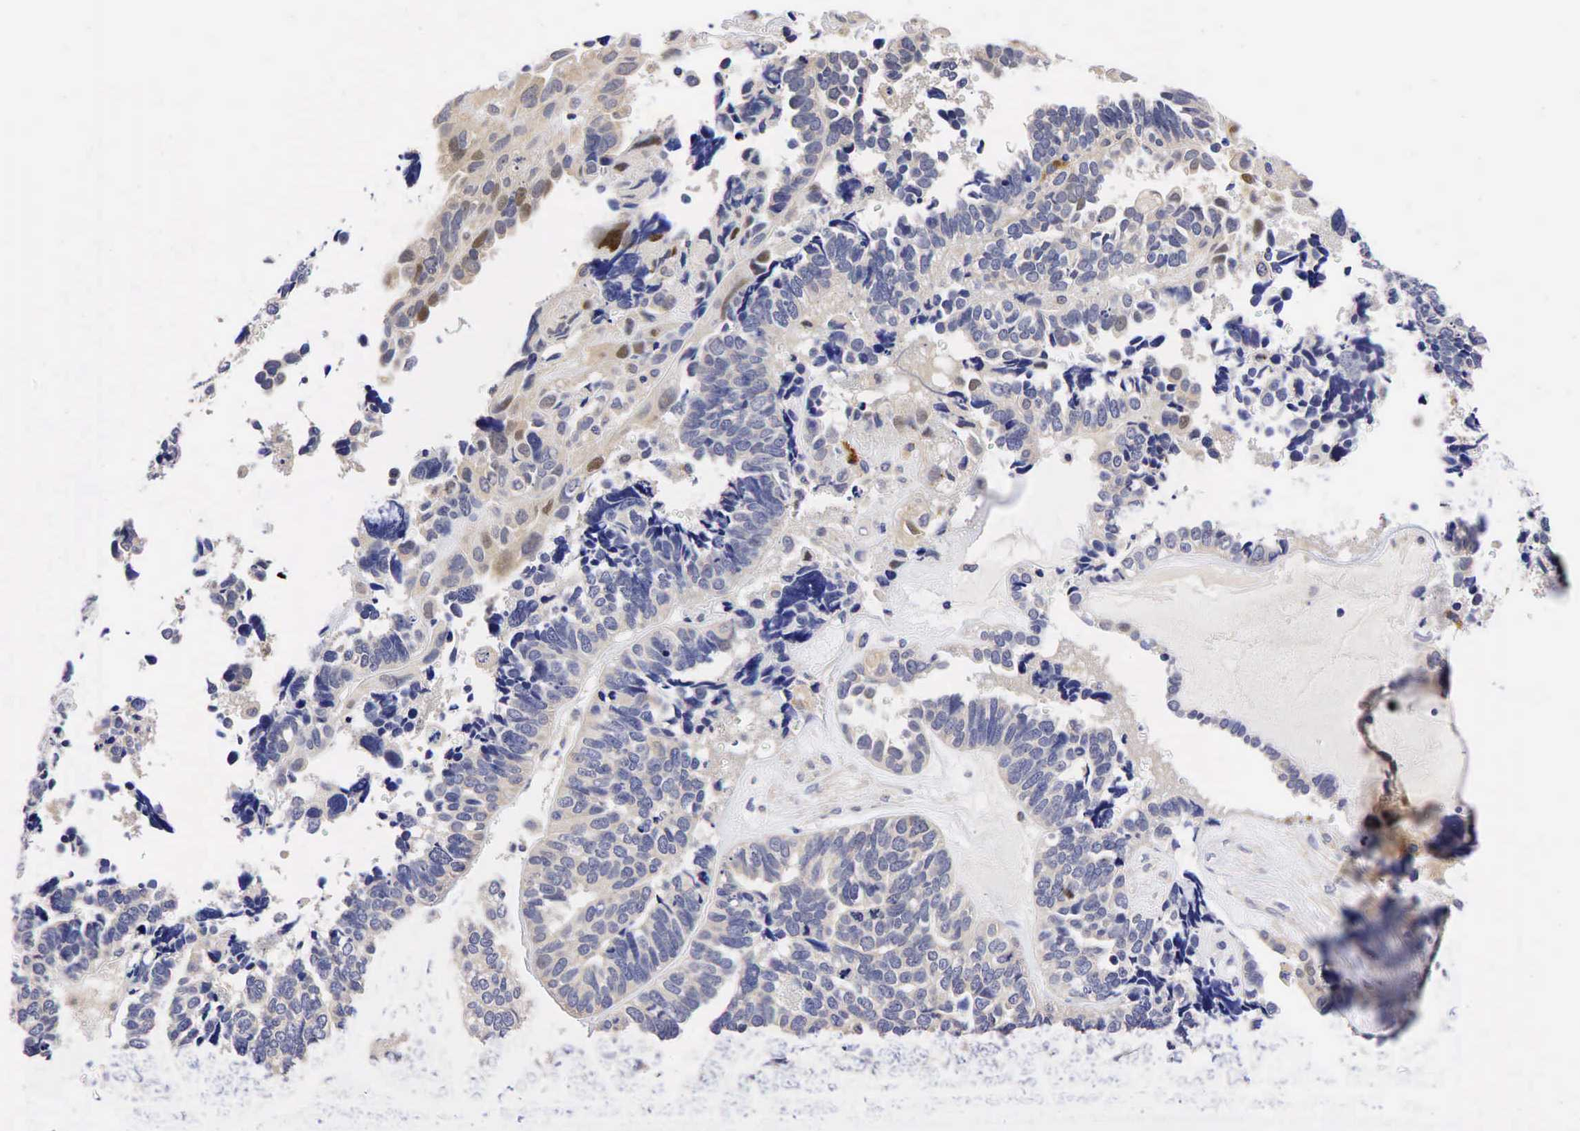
{"staining": {"intensity": "negative", "quantity": "none", "location": "none"}, "tissue": "ovarian cancer", "cell_type": "Tumor cells", "image_type": "cancer", "snomed": [{"axis": "morphology", "description": "Cystadenocarcinoma, serous, NOS"}, {"axis": "topography", "description": "Ovary"}], "caption": "Immunohistochemical staining of human ovarian serous cystadenocarcinoma reveals no significant expression in tumor cells. The staining was performed using DAB to visualize the protein expression in brown, while the nuclei were stained in blue with hematoxylin (Magnification: 20x).", "gene": "CCND1", "patient": {"sex": "female", "age": 77}}